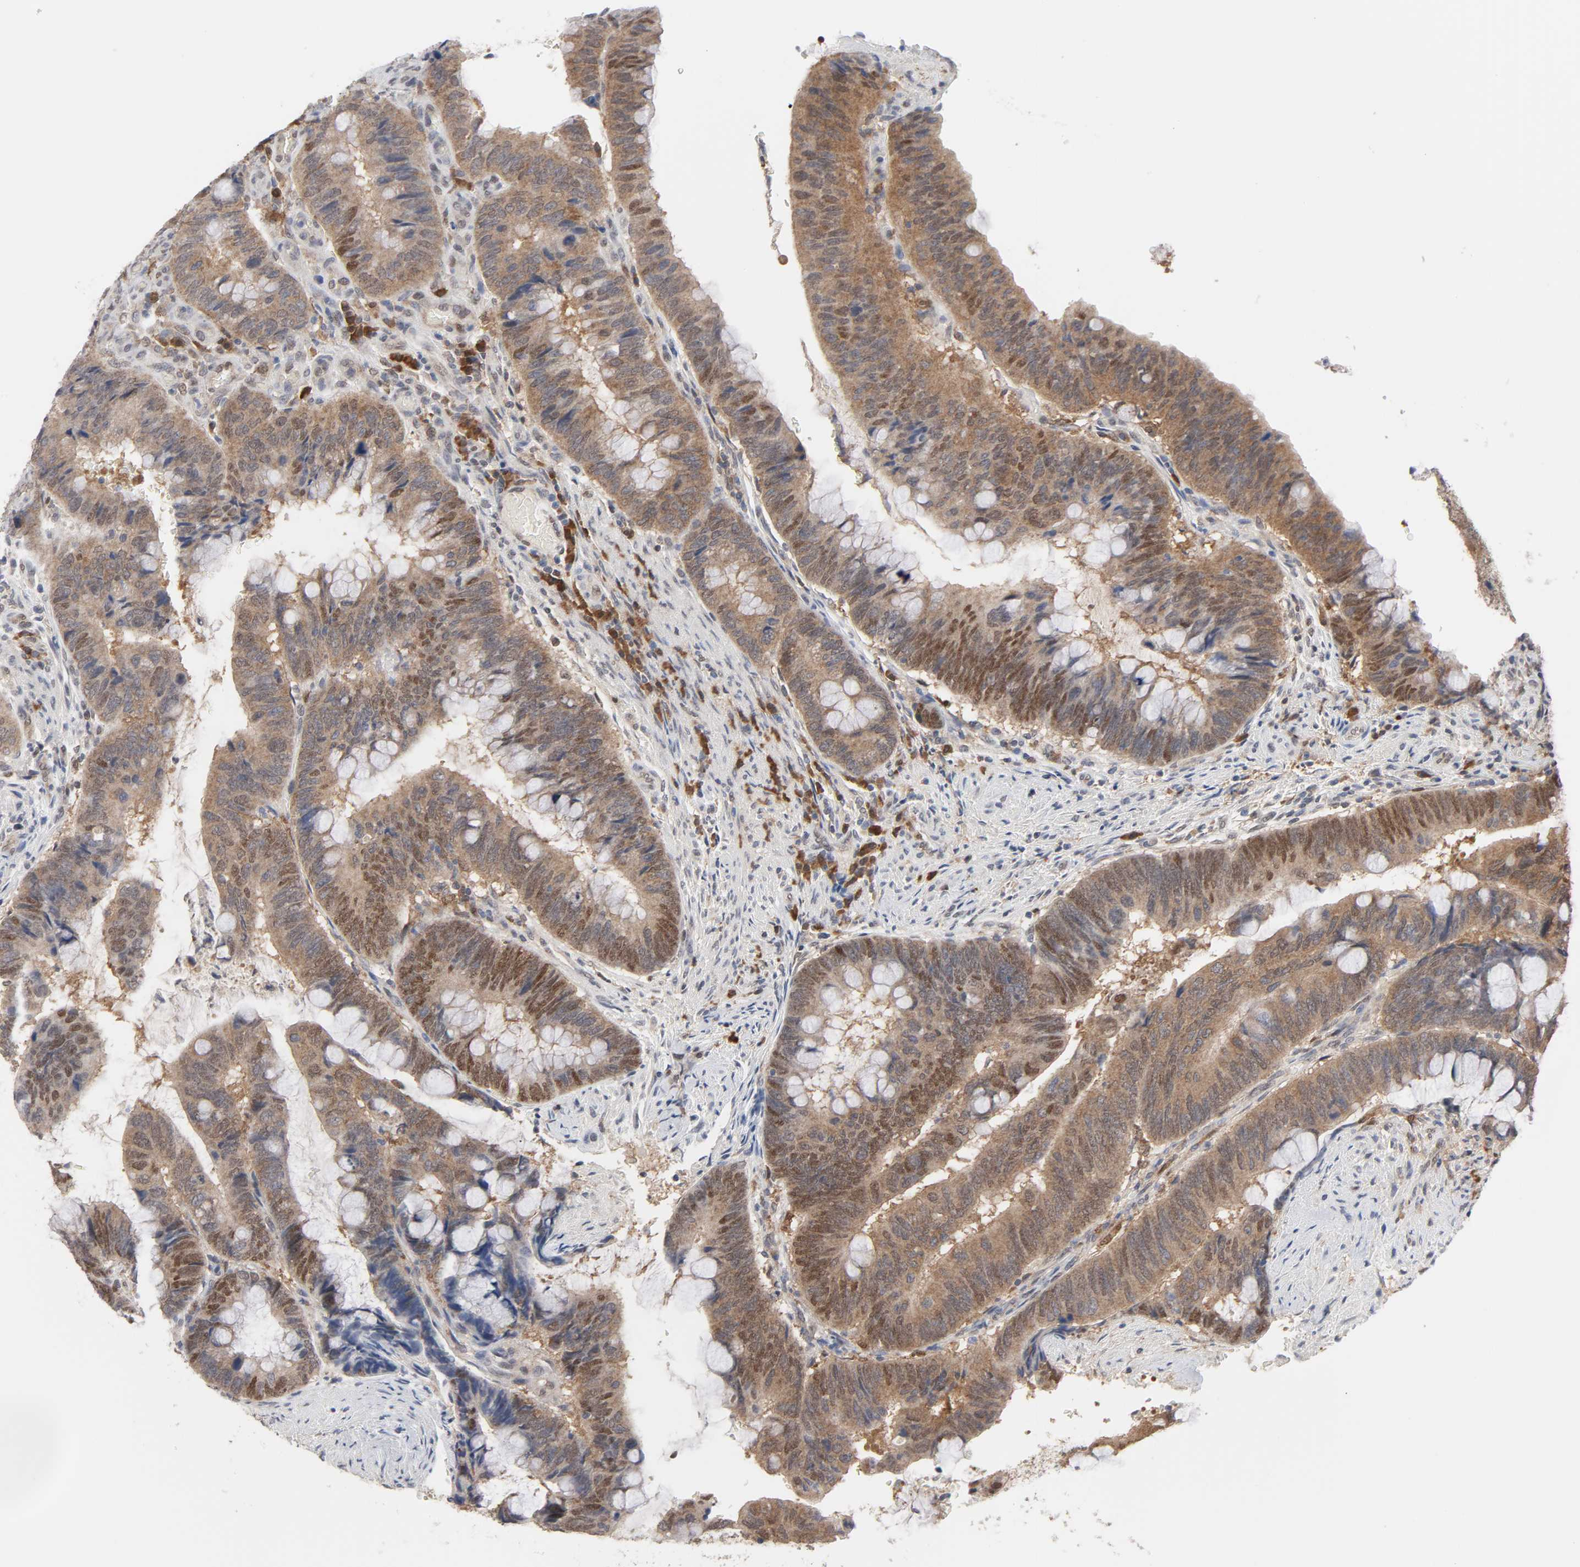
{"staining": {"intensity": "moderate", "quantity": ">75%", "location": "cytoplasmic/membranous,nuclear"}, "tissue": "colorectal cancer", "cell_type": "Tumor cells", "image_type": "cancer", "snomed": [{"axis": "morphology", "description": "Normal tissue, NOS"}, {"axis": "morphology", "description": "Adenocarcinoma, NOS"}, {"axis": "topography", "description": "Rectum"}], "caption": "Tumor cells demonstrate medium levels of moderate cytoplasmic/membranous and nuclear staining in about >75% of cells in colorectal cancer (adenocarcinoma).", "gene": "PRDX1", "patient": {"sex": "male", "age": 92}}